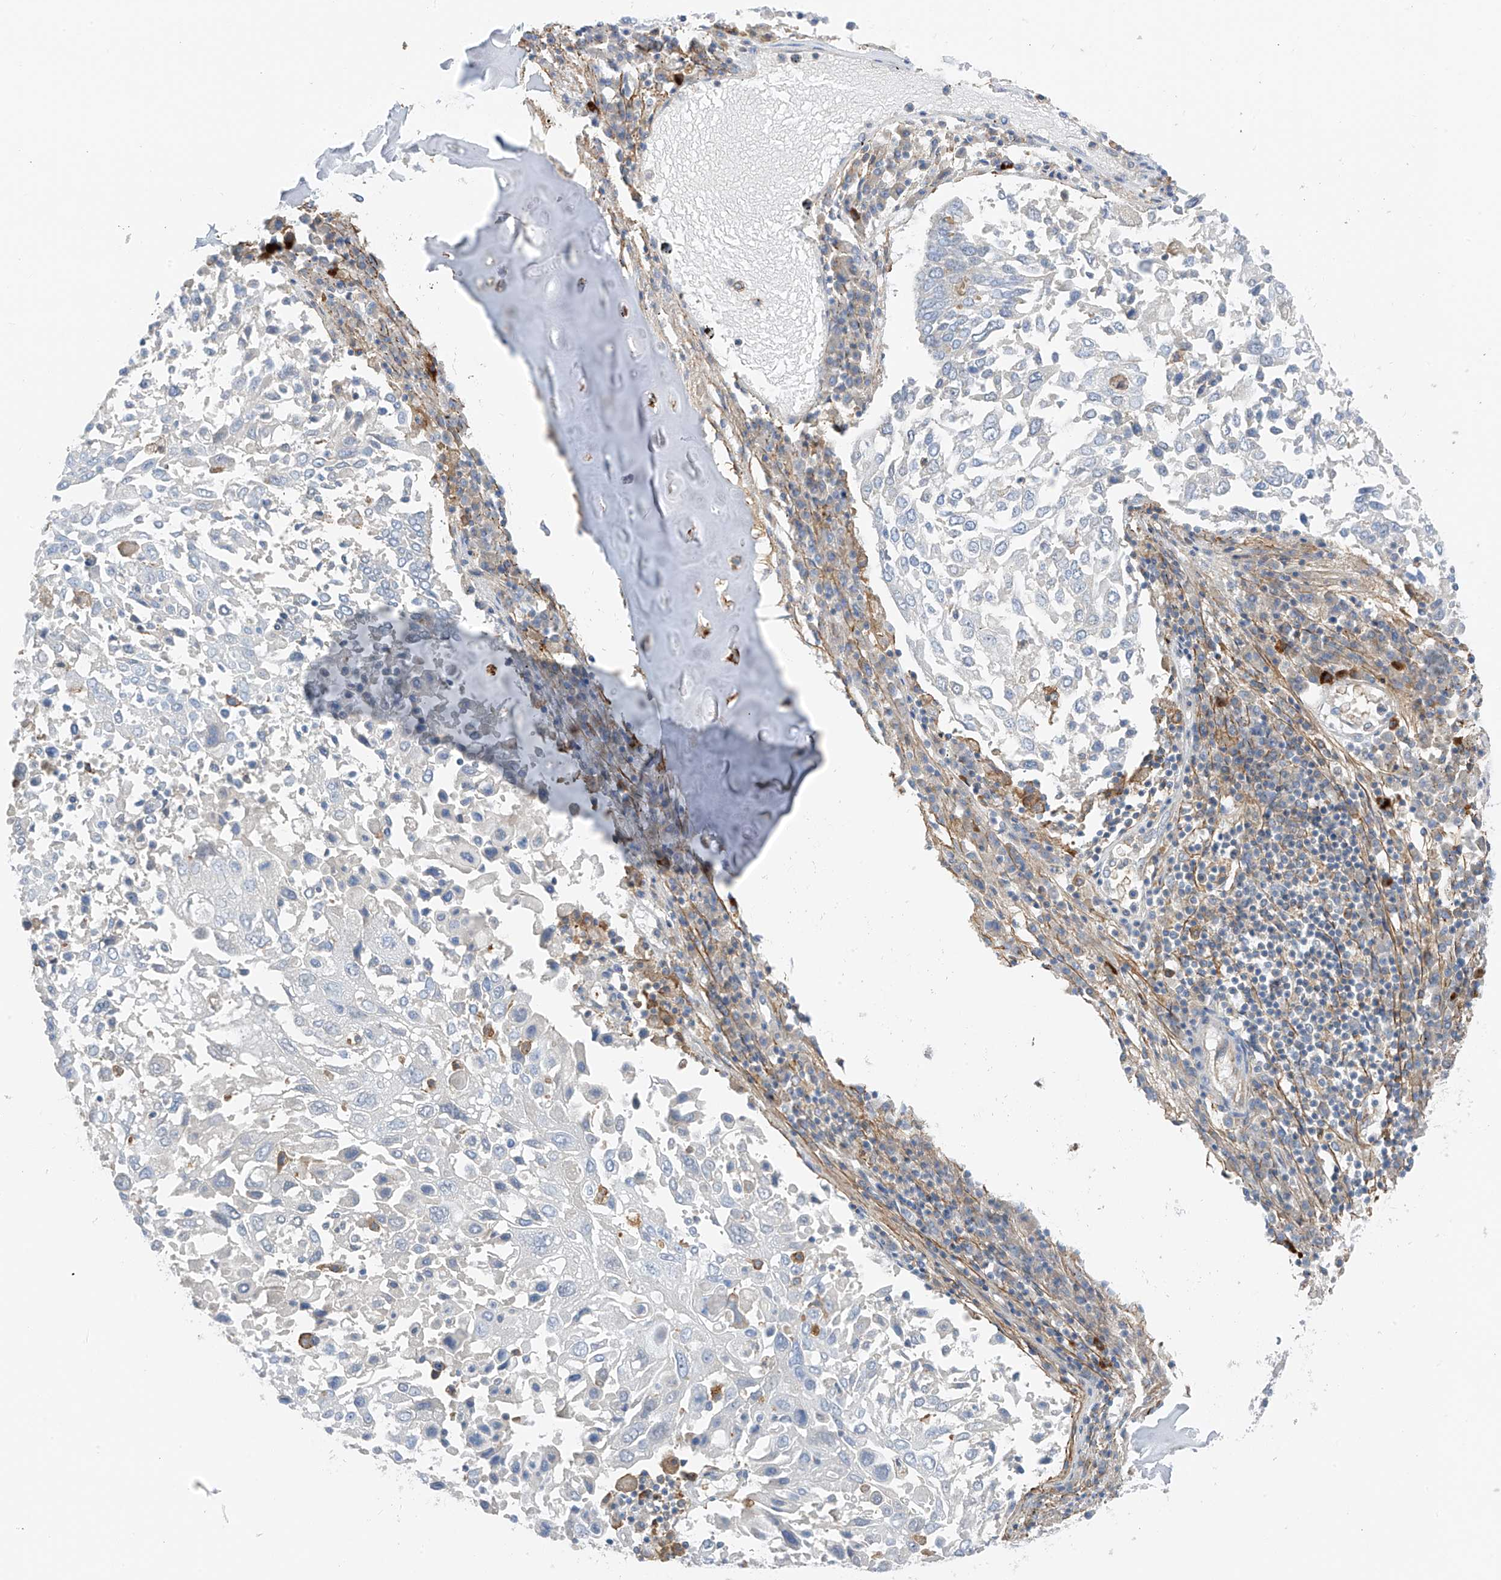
{"staining": {"intensity": "negative", "quantity": "none", "location": "none"}, "tissue": "lung cancer", "cell_type": "Tumor cells", "image_type": "cancer", "snomed": [{"axis": "morphology", "description": "Squamous cell carcinoma, NOS"}, {"axis": "topography", "description": "Lung"}], "caption": "A histopathology image of human lung cancer is negative for staining in tumor cells.", "gene": "NALCN", "patient": {"sex": "male", "age": 65}}